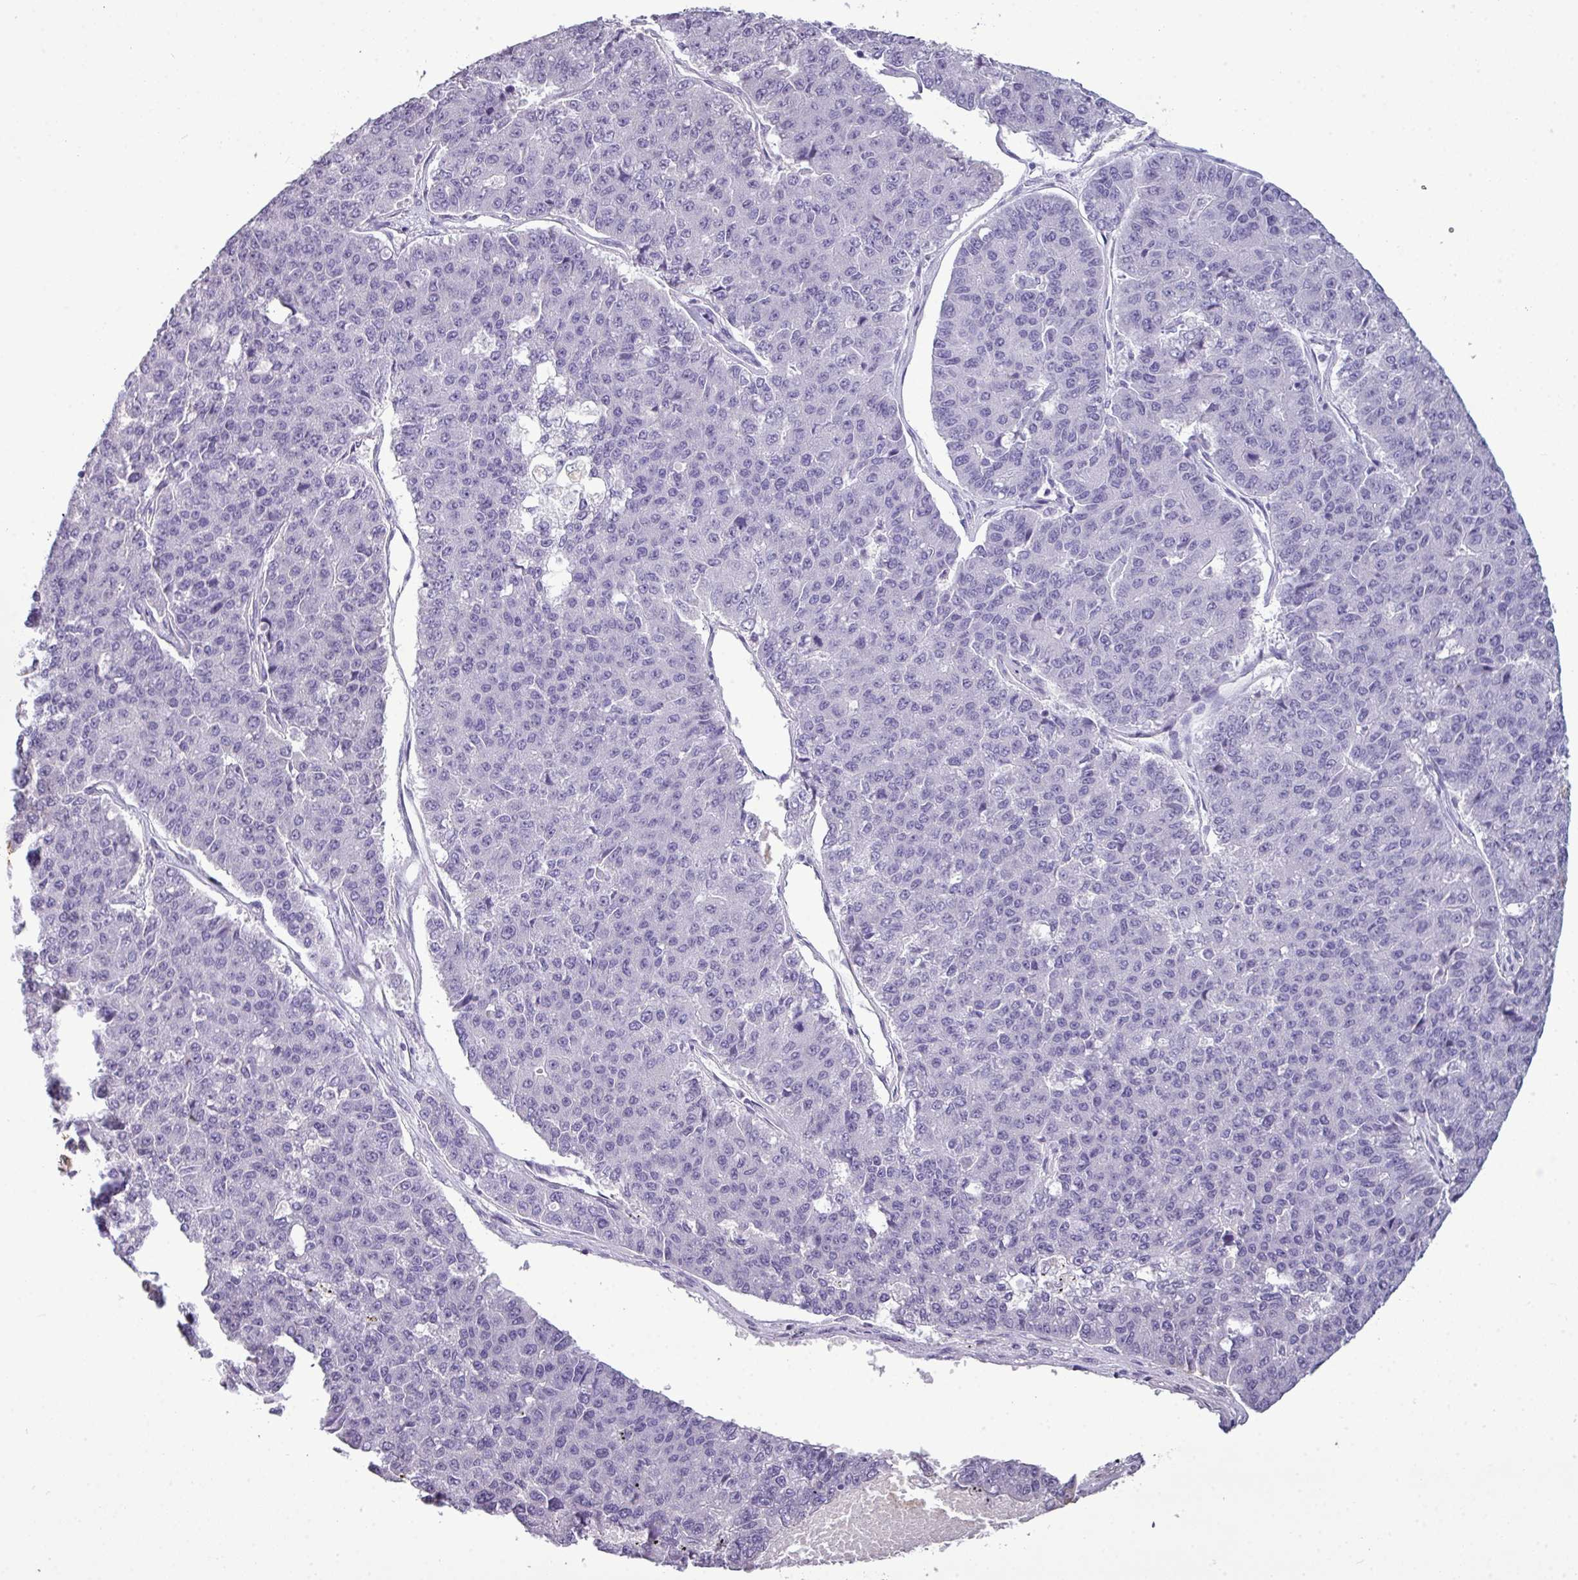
{"staining": {"intensity": "negative", "quantity": "none", "location": "none"}, "tissue": "pancreatic cancer", "cell_type": "Tumor cells", "image_type": "cancer", "snomed": [{"axis": "morphology", "description": "Adenocarcinoma, NOS"}, {"axis": "topography", "description": "Pancreas"}], "caption": "Image shows no significant protein expression in tumor cells of pancreatic adenocarcinoma.", "gene": "TMEM91", "patient": {"sex": "male", "age": 50}}